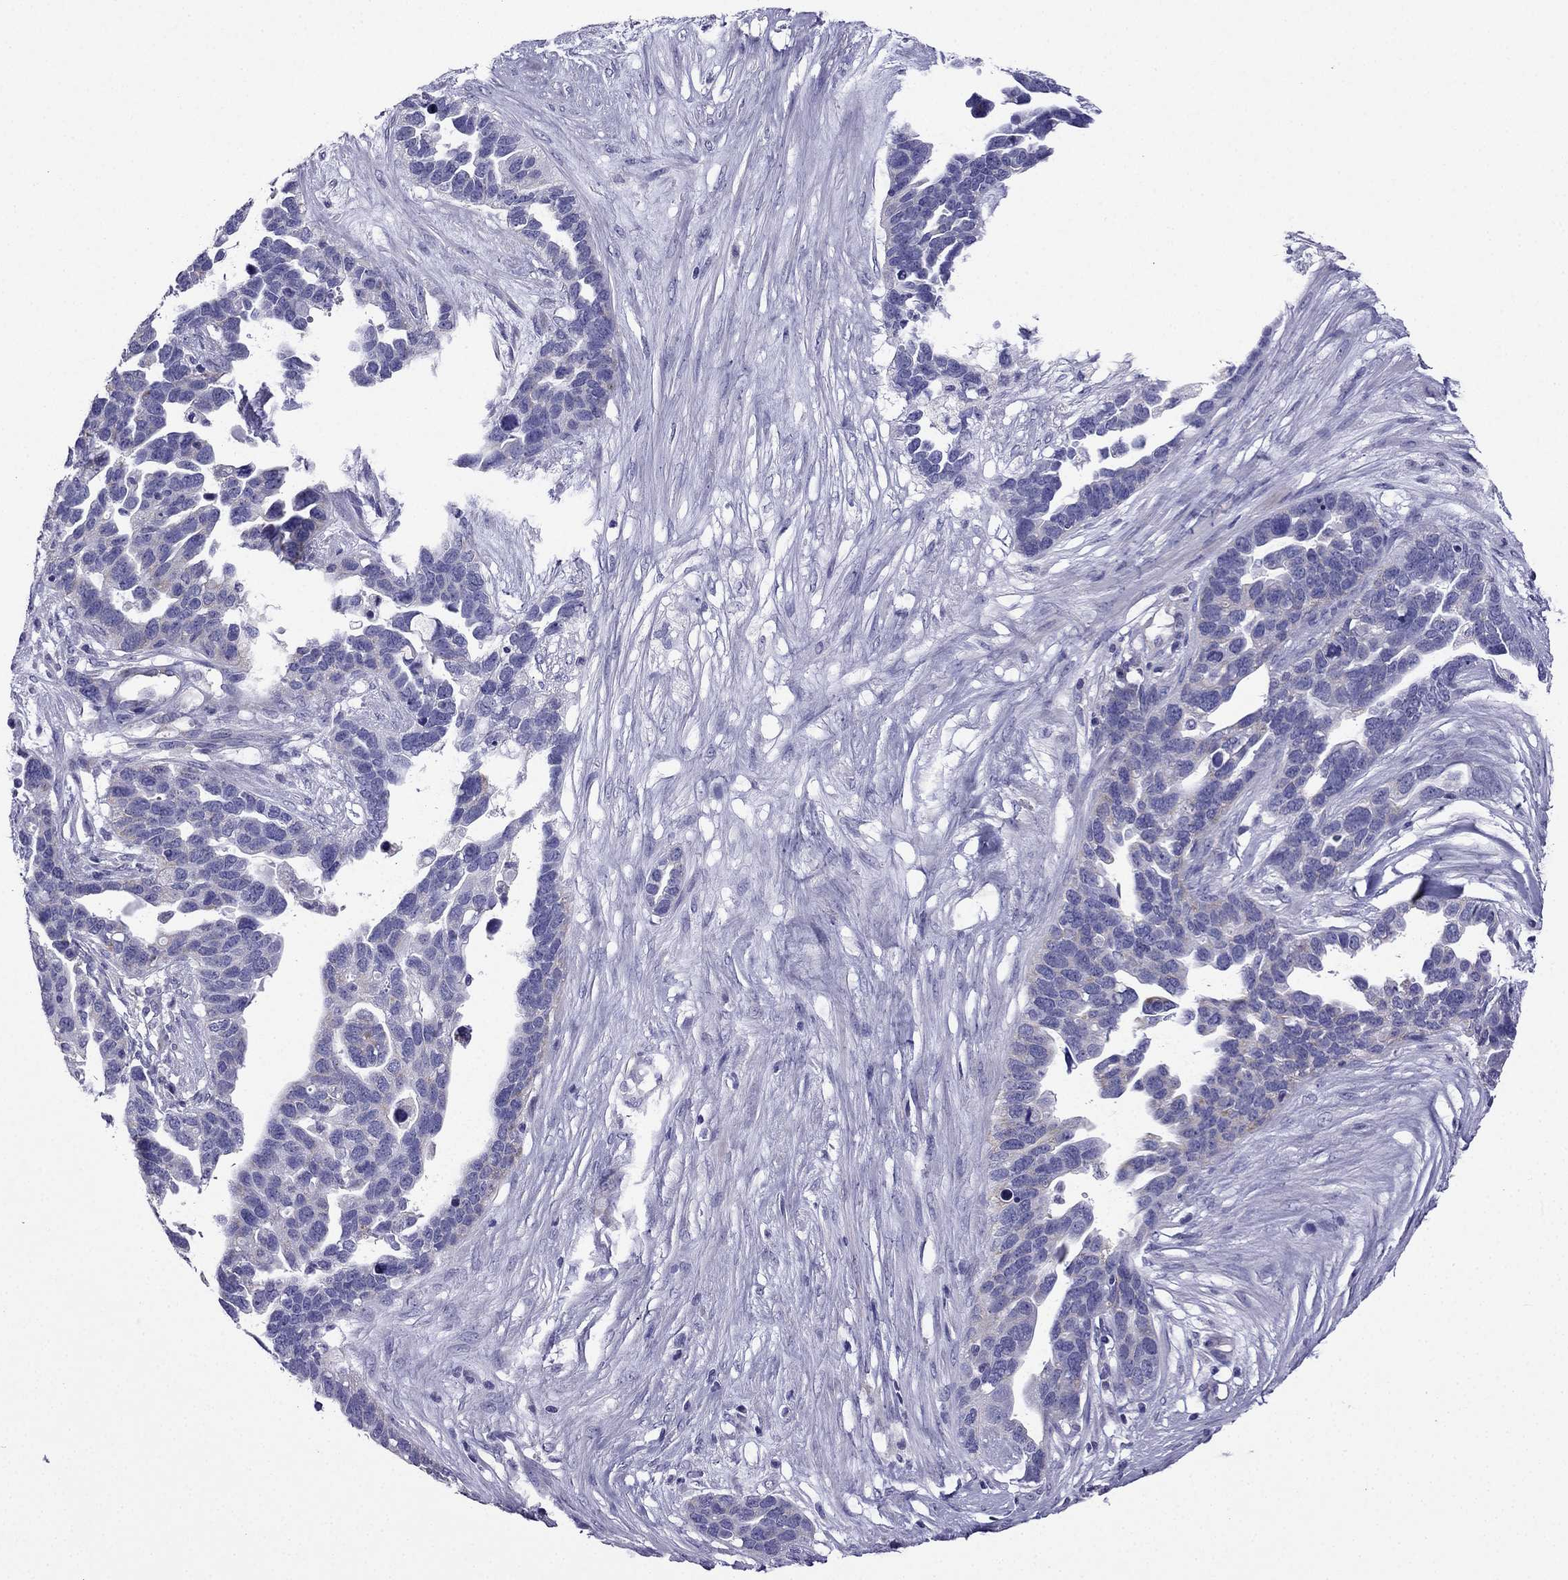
{"staining": {"intensity": "negative", "quantity": "none", "location": "none"}, "tissue": "ovarian cancer", "cell_type": "Tumor cells", "image_type": "cancer", "snomed": [{"axis": "morphology", "description": "Cystadenocarcinoma, serous, NOS"}, {"axis": "topography", "description": "Ovary"}], "caption": "Ovarian cancer stained for a protein using IHC exhibits no positivity tumor cells.", "gene": "KIF5A", "patient": {"sex": "female", "age": 54}}